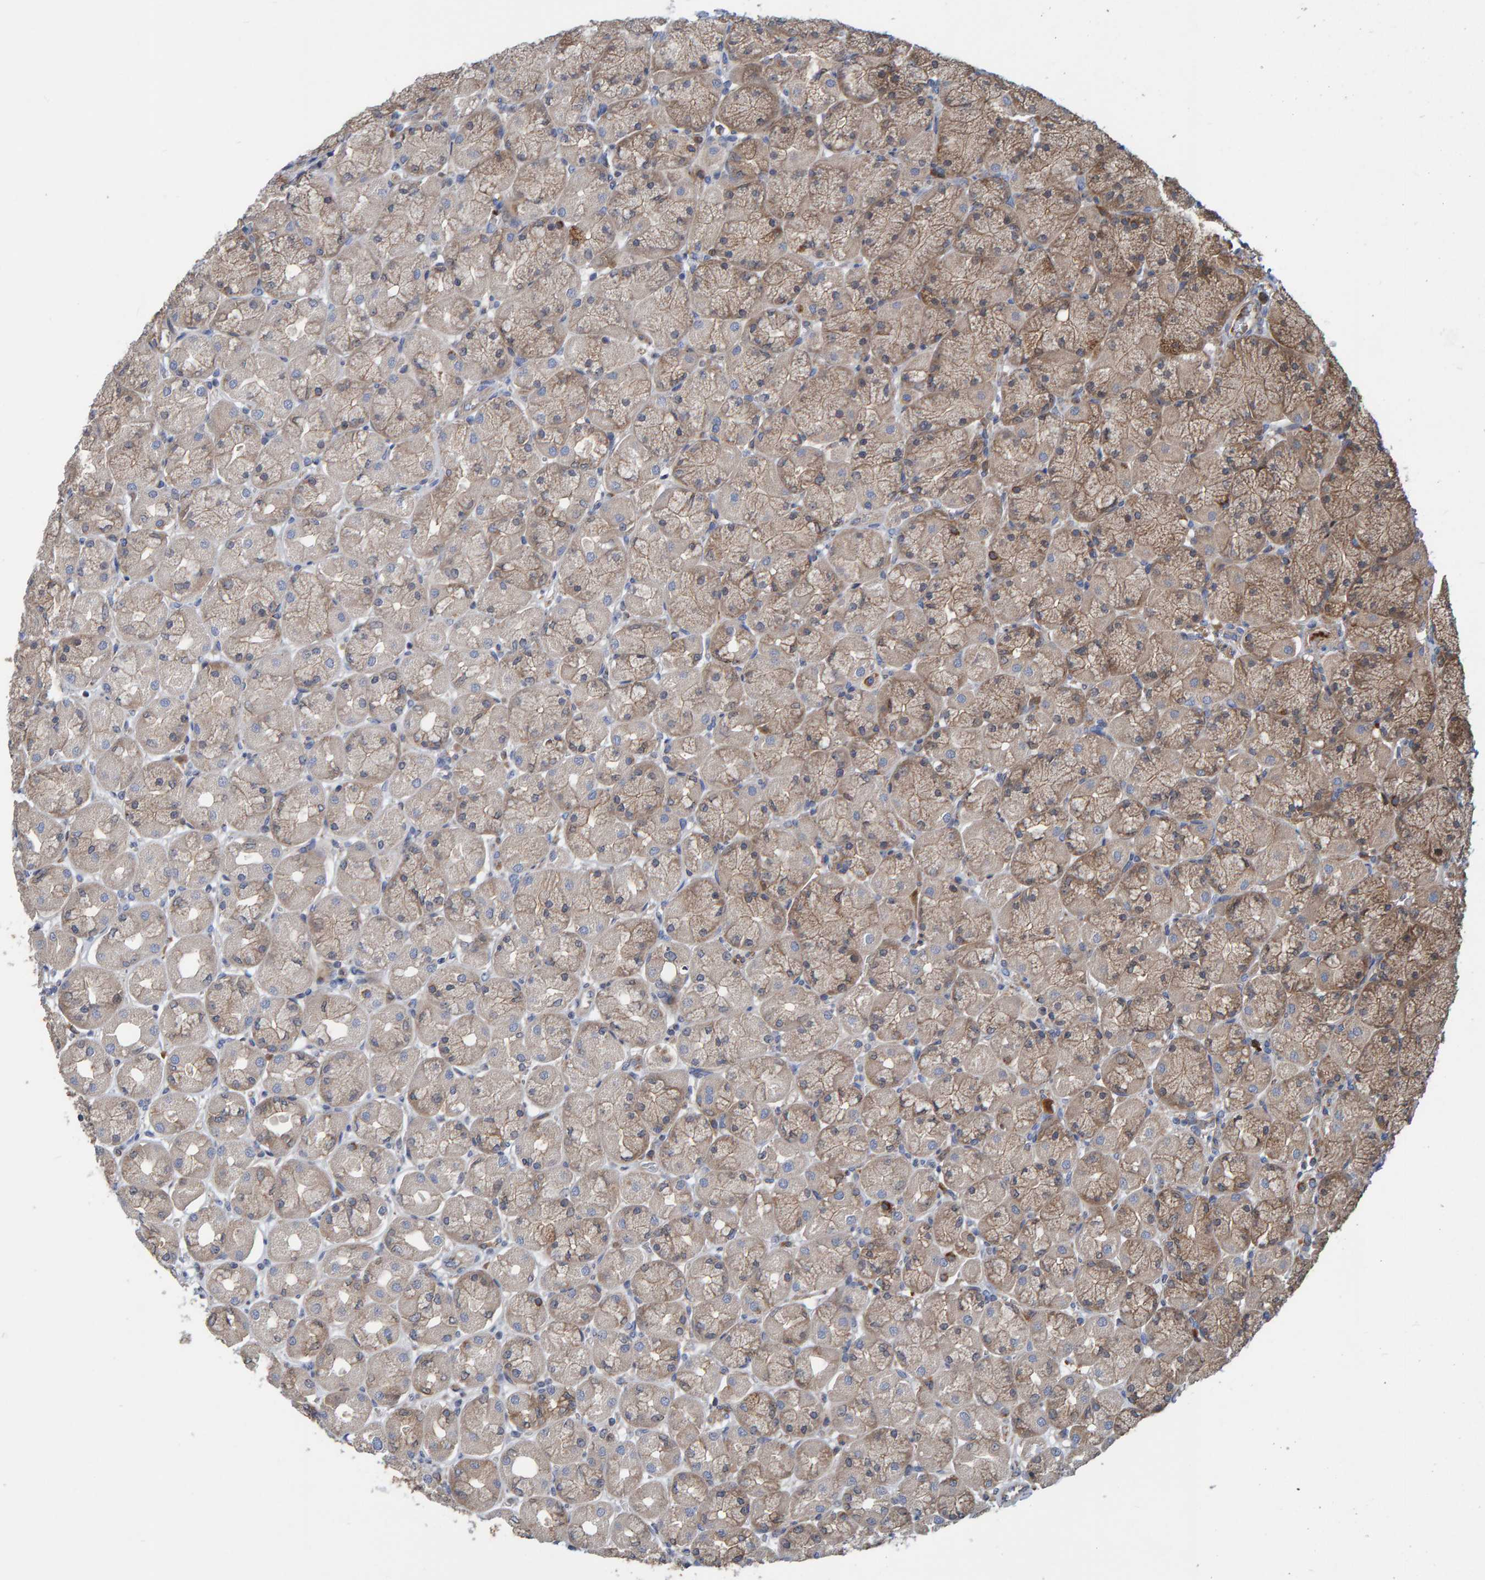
{"staining": {"intensity": "moderate", "quantity": ">75%", "location": "cytoplasmic/membranous"}, "tissue": "stomach", "cell_type": "Glandular cells", "image_type": "normal", "snomed": [{"axis": "morphology", "description": "Normal tissue, NOS"}, {"axis": "topography", "description": "Stomach, upper"}], "caption": "Unremarkable stomach was stained to show a protein in brown. There is medium levels of moderate cytoplasmic/membranous expression in about >75% of glandular cells. (DAB IHC, brown staining for protein, blue staining for nuclei).", "gene": "KIAA0753", "patient": {"sex": "female", "age": 56}}